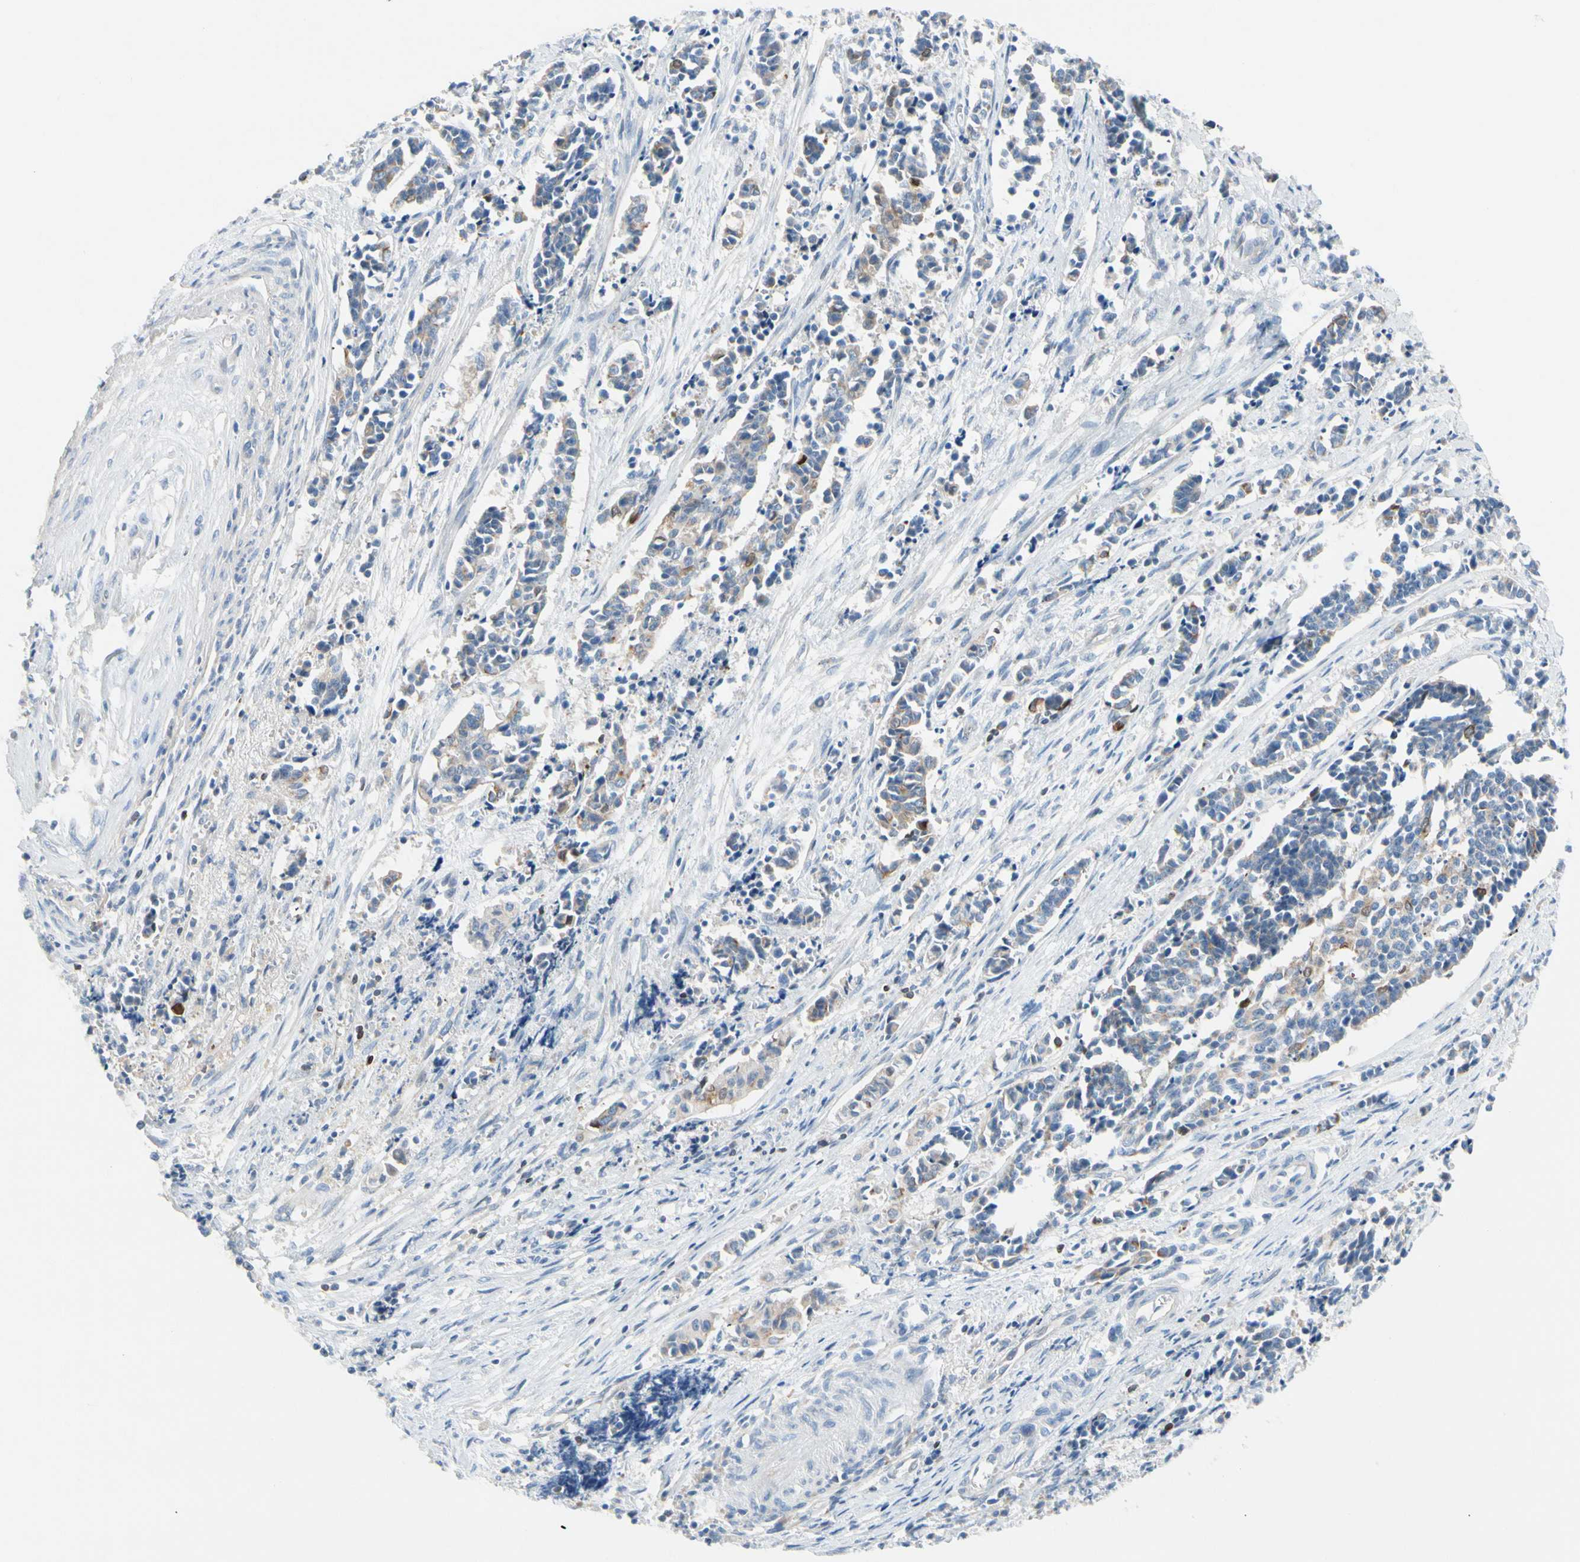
{"staining": {"intensity": "weak", "quantity": "25%-75%", "location": "cytoplasmic/membranous"}, "tissue": "cervical cancer", "cell_type": "Tumor cells", "image_type": "cancer", "snomed": [{"axis": "morphology", "description": "Squamous cell carcinoma, NOS"}, {"axis": "topography", "description": "Cervix"}], "caption": "Immunohistochemical staining of human cervical squamous cell carcinoma shows low levels of weak cytoplasmic/membranous protein expression in approximately 25%-75% of tumor cells.", "gene": "ZNF132", "patient": {"sex": "female", "age": 35}}